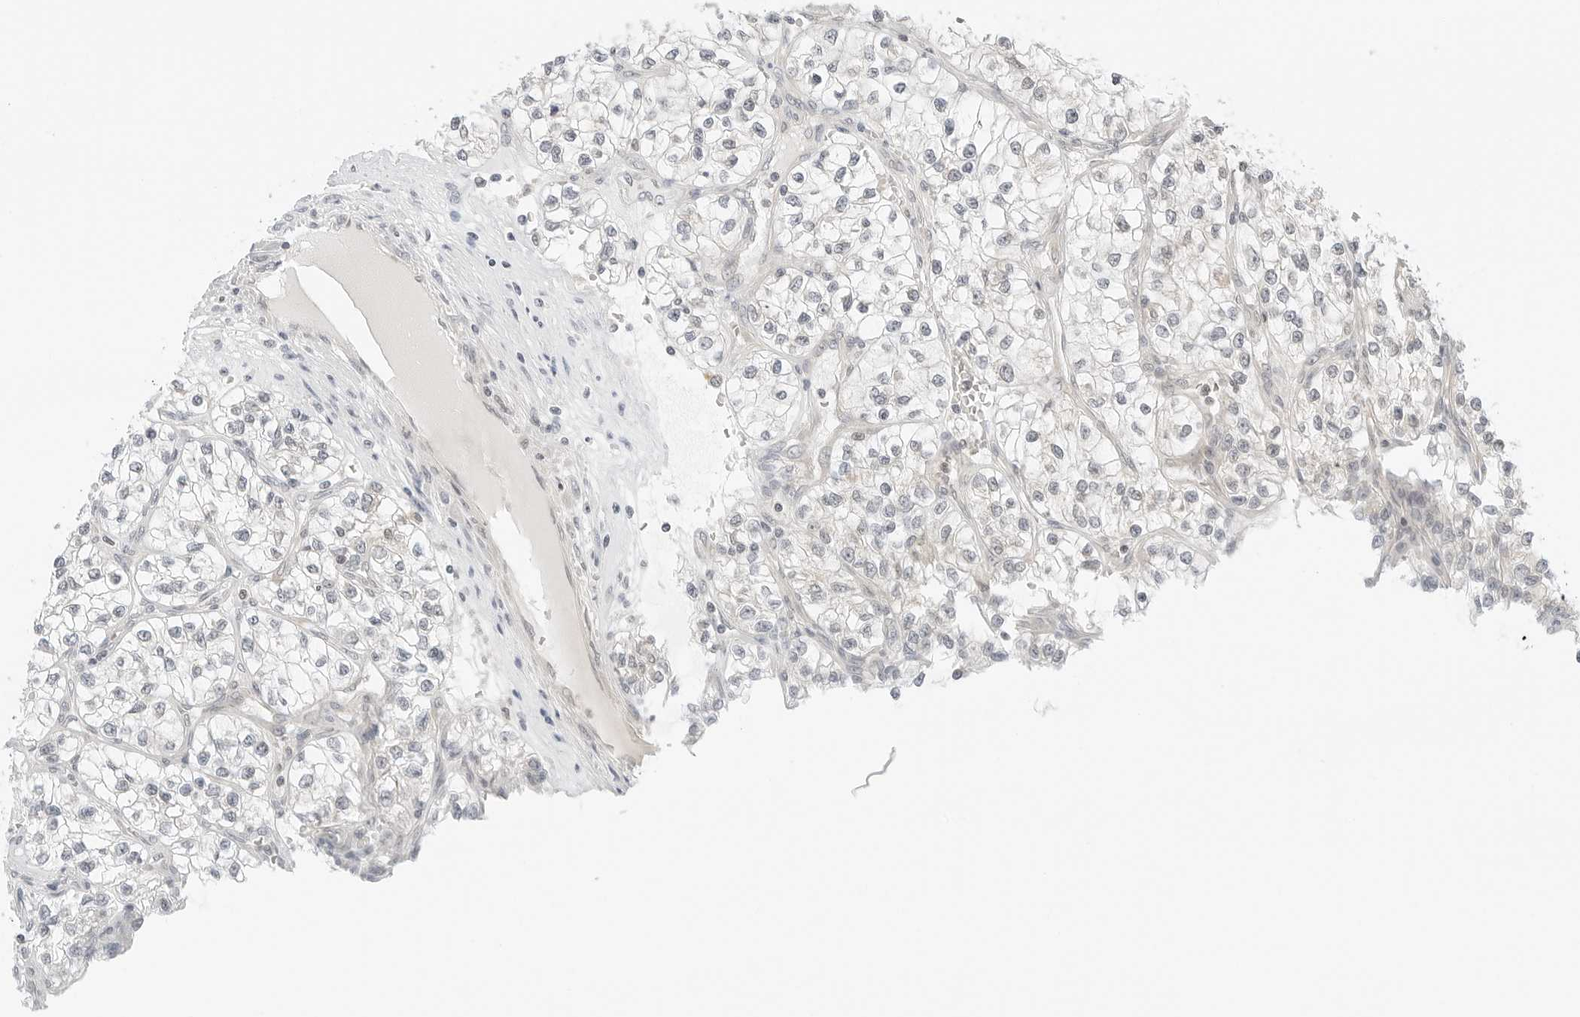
{"staining": {"intensity": "negative", "quantity": "none", "location": "none"}, "tissue": "renal cancer", "cell_type": "Tumor cells", "image_type": "cancer", "snomed": [{"axis": "morphology", "description": "Adenocarcinoma, NOS"}, {"axis": "topography", "description": "Kidney"}], "caption": "Tumor cells are negative for brown protein staining in renal cancer.", "gene": "IQCC", "patient": {"sex": "female", "age": 57}}